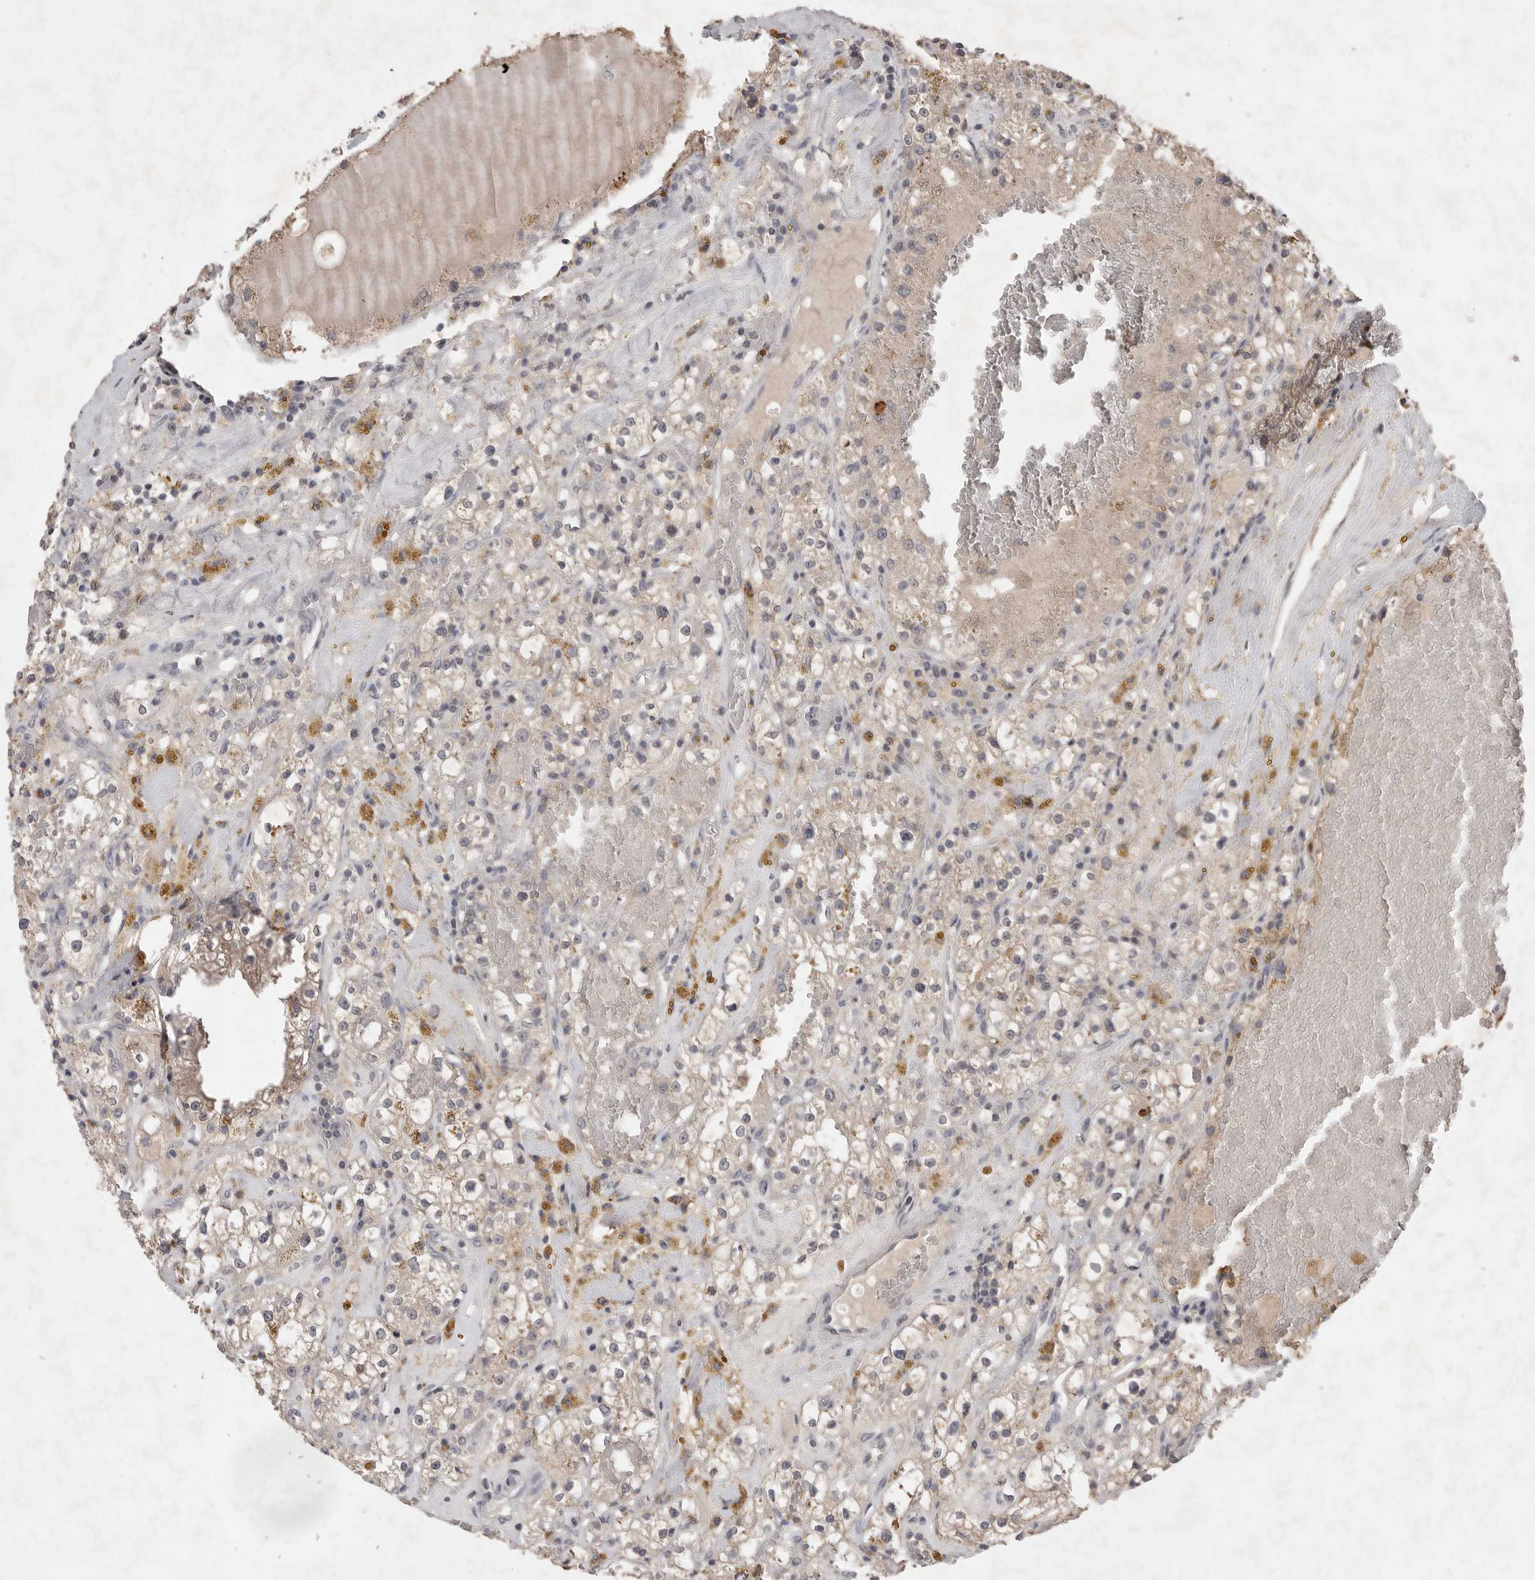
{"staining": {"intensity": "negative", "quantity": "none", "location": "none"}, "tissue": "renal cancer", "cell_type": "Tumor cells", "image_type": "cancer", "snomed": [{"axis": "morphology", "description": "Adenocarcinoma, NOS"}, {"axis": "topography", "description": "Kidney"}], "caption": "Tumor cells are negative for protein expression in human adenocarcinoma (renal). (DAB immunohistochemistry, high magnification).", "gene": "APLNR", "patient": {"sex": "male", "age": 56}}